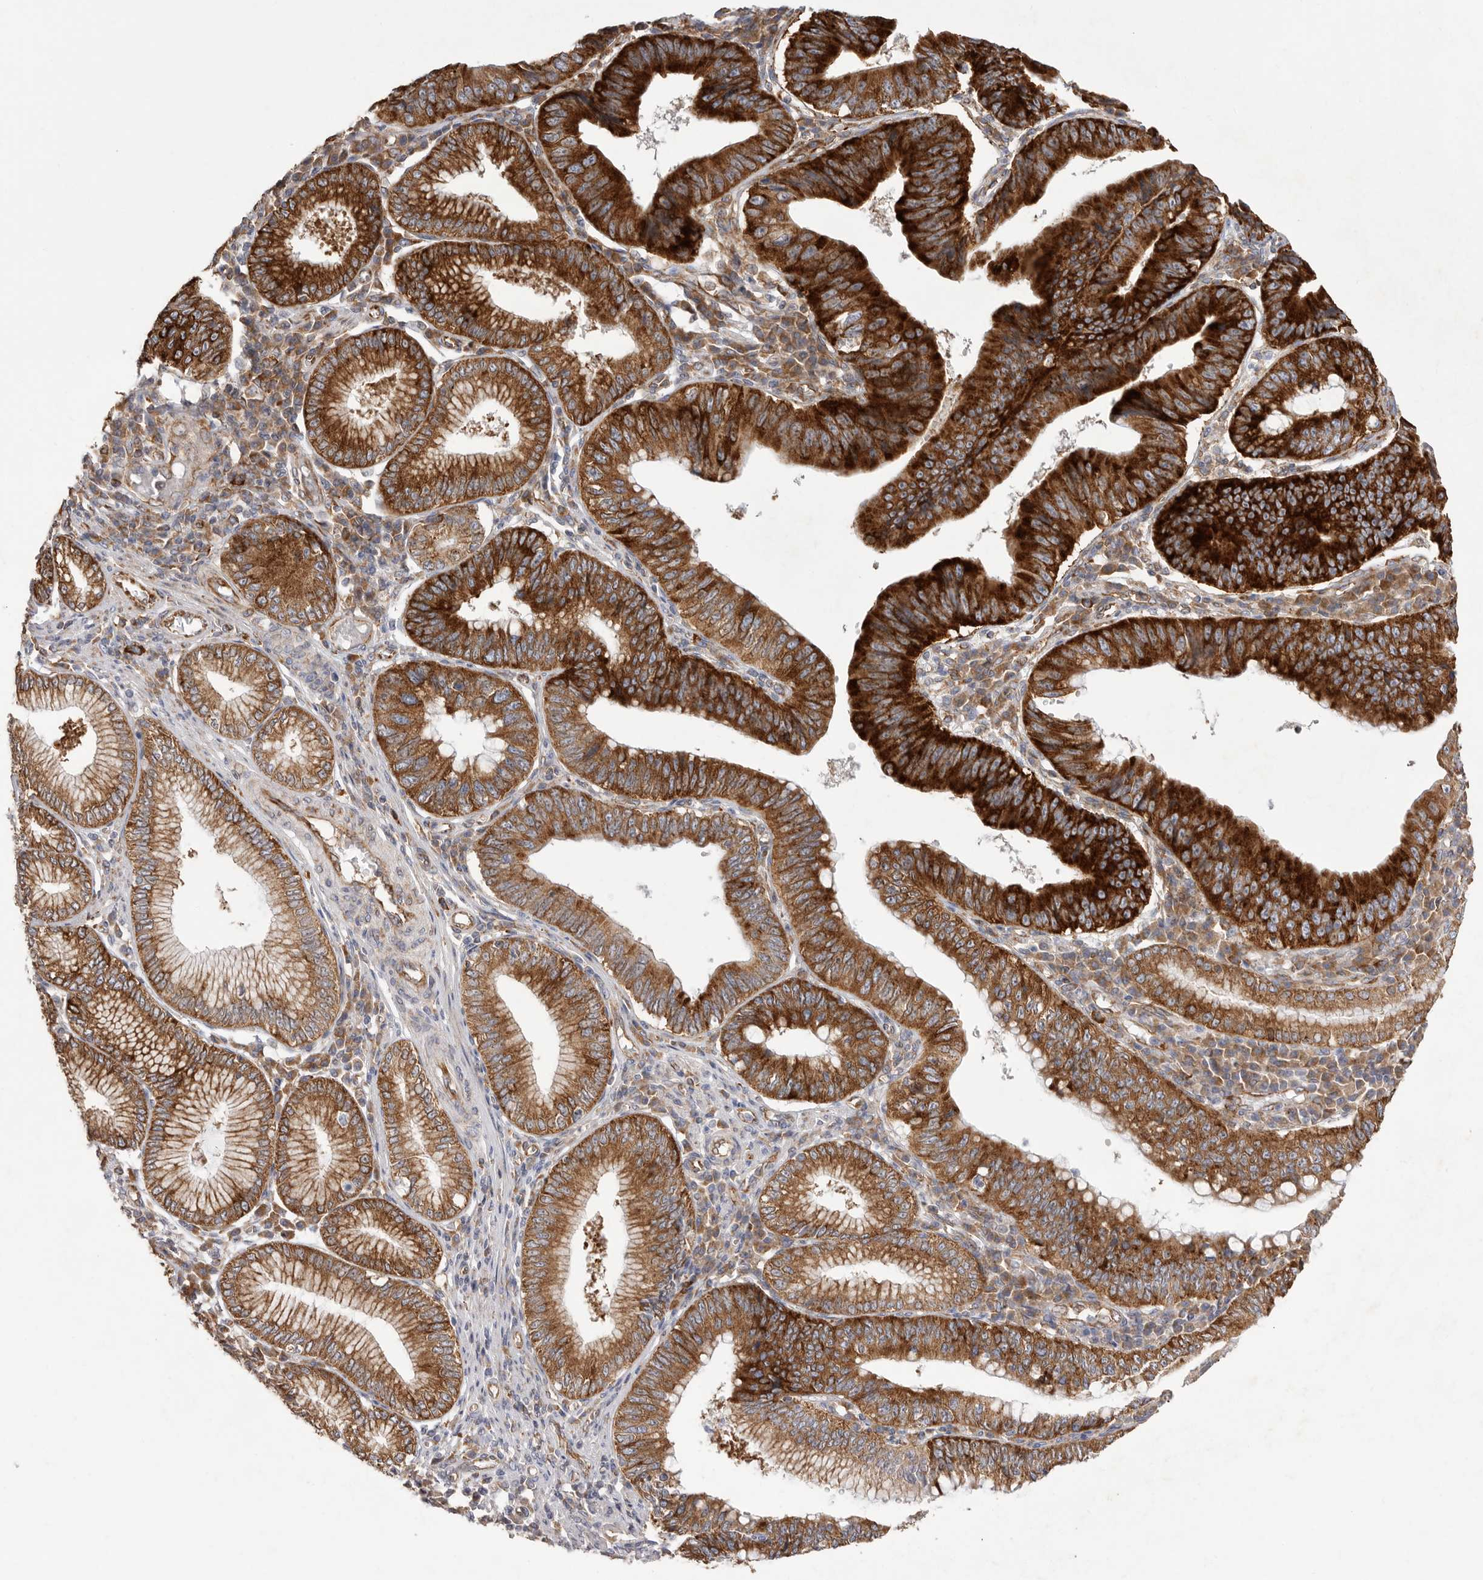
{"staining": {"intensity": "strong", "quantity": ">75%", "location": "cytoplasmic/membranous"}, "tissue": "stomach cancer", "cell_type": "Tumor cells", "image_type": "cancer", "snomed": [{"axis": "morphology", "description": "Adenocarcinoma, NOS"}, {"axis": "topography", "description": "Stomach"}], "caption": "A high-resolution histopathology image shows immunohistochemistry staining of stomach adenocarcinoma, which displays strong cytoplasmic/membranous positivity in approximately >75% of tumor cells.", "gene": "SERBP1", "patient": {"sex": "male", "age": 59}}